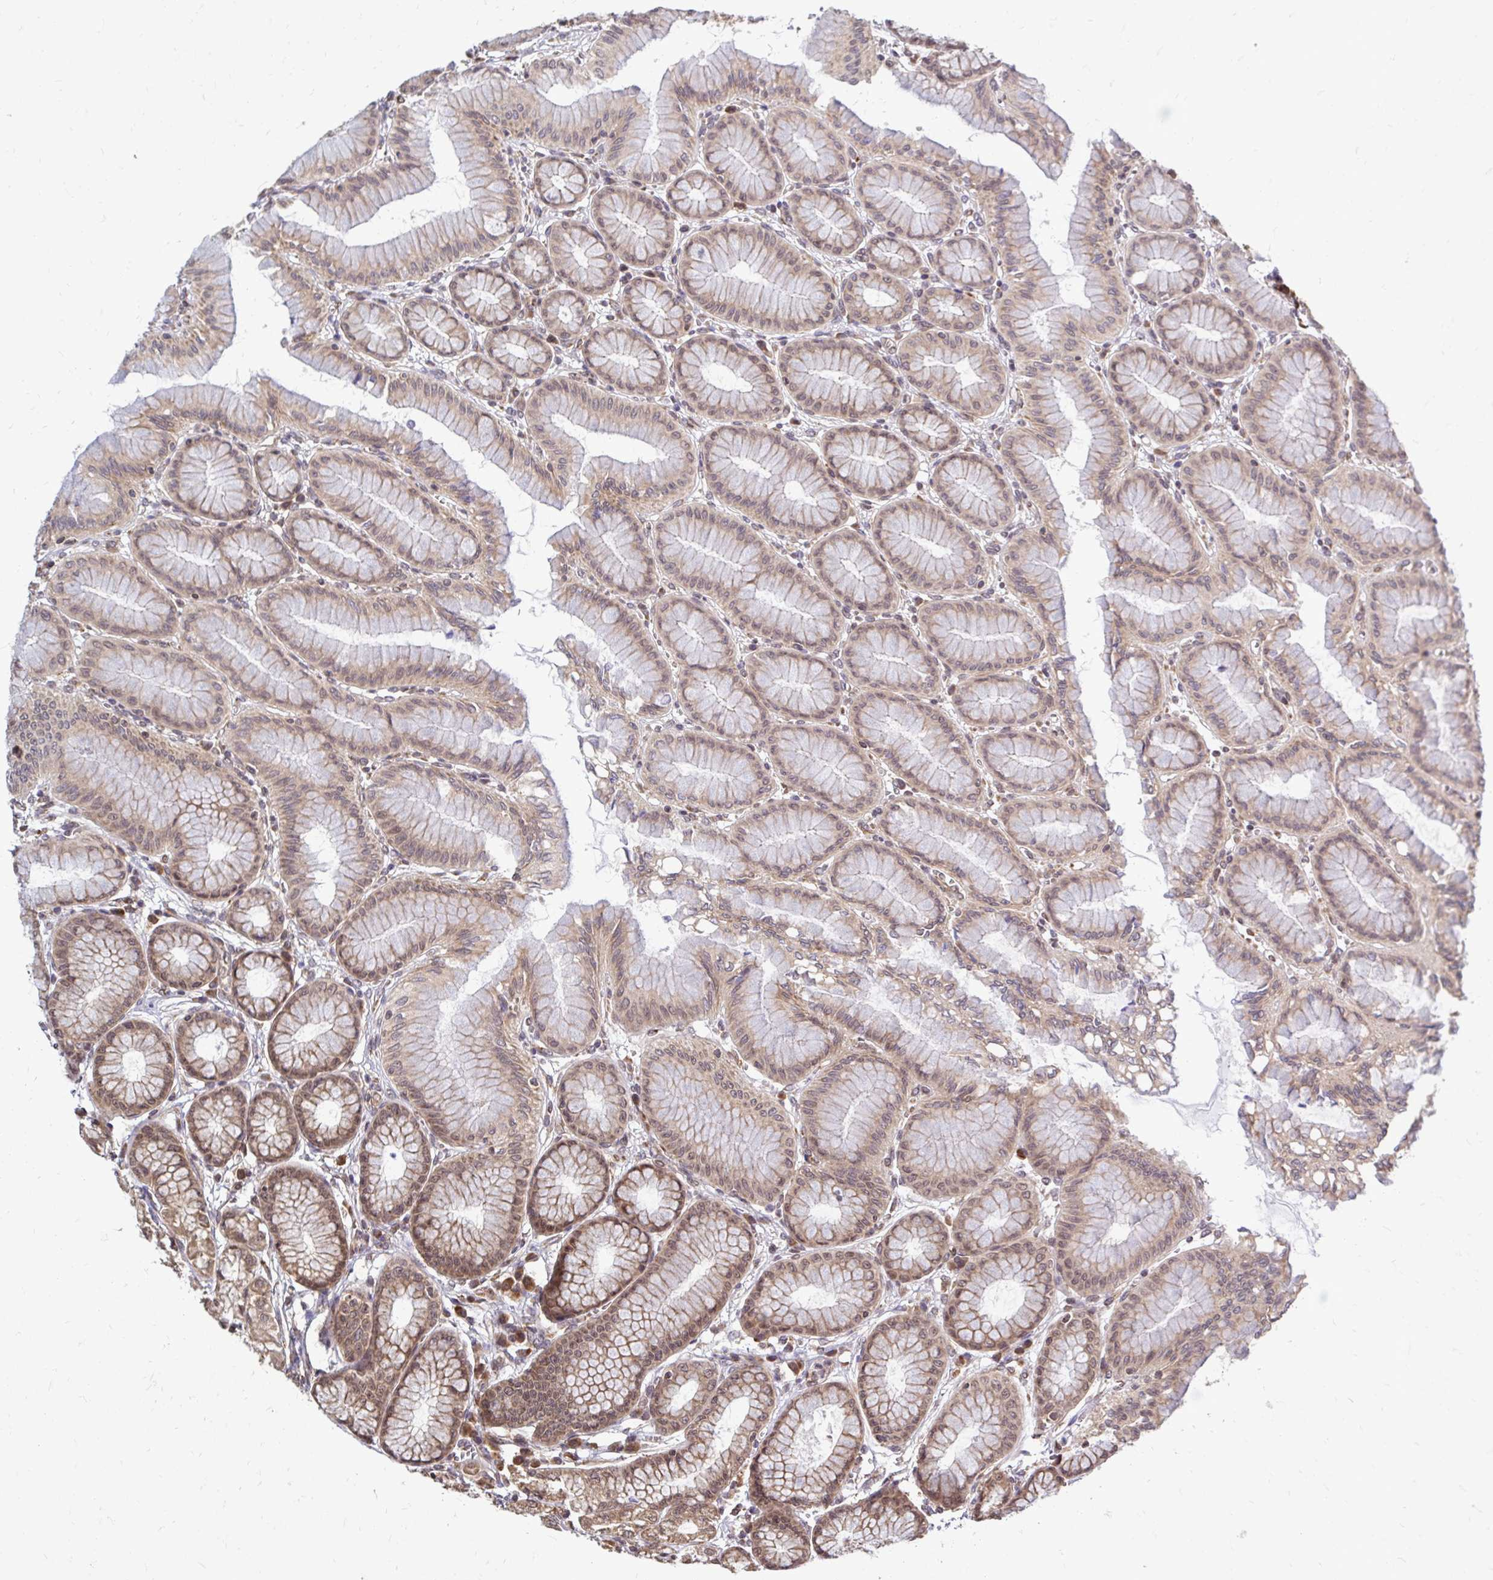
{"staining": {"intensity": "weak", "quantity": ">75%", "location": "cytoplasmic/membranous,nuclear"}, "tissue": "stomach", "cell_type": "Glandular cells", "image_type": "normal", "snomed": [{"axis": "morphology", "description": "Normal tissue, NOS"}, {"axis": "topography", "description": "Stomach"}, {"axis": "topography", "description": "Stomach, lower"}], "caption": "A high-resolution photomicrograph shows immunohistochemistry staining of unremarkable stomach, which reveals weak cytoplasmic/membranous,nuclear expression in about >75% of glandular cells. (DAB IHC, brown staining for protein, blue staining for nuclei).", "gene": "FMR1", "patient": {"sex": "male", "age": 76}}